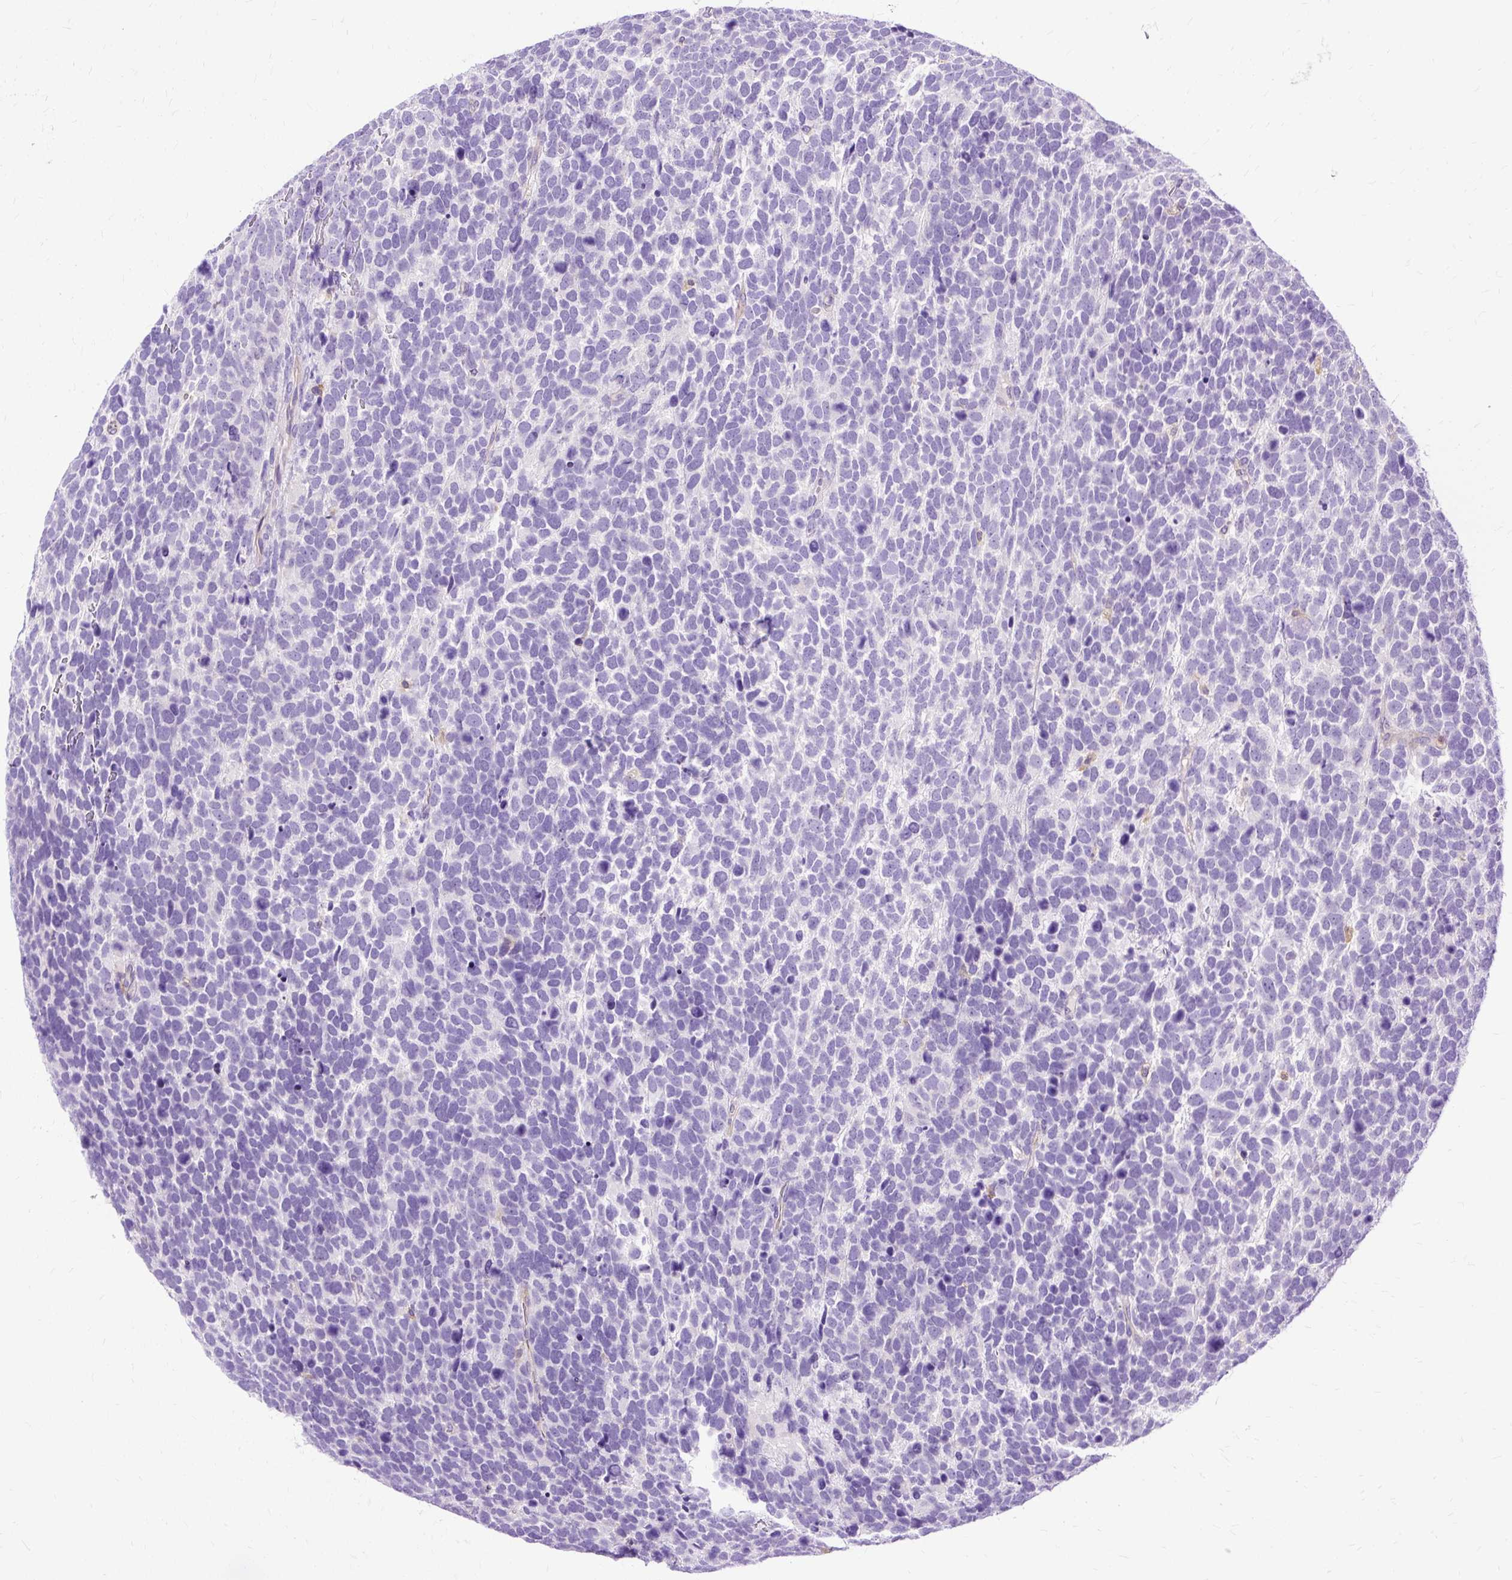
{"staining": {"intensity": "negative", "quantity": "none", "location": "none"}, "tissue": "urothelial cancer", "cell_type": "Tumor cells", "image_type": "cancer", "snomed": [{"axis": "morphology", "description": "Urothelial carcinoma, High grade"}, {"axis": "topography", "description": "Urinary bladder"}], "caption": "This is a image of IHC staining of high-grade urothelial carcinoma, which shows no expression in tumor cells. (IHC, brightfield microscopy, high magnification).", "gene": "TWF2", "patient": {"sex": "female", "age": 82}}